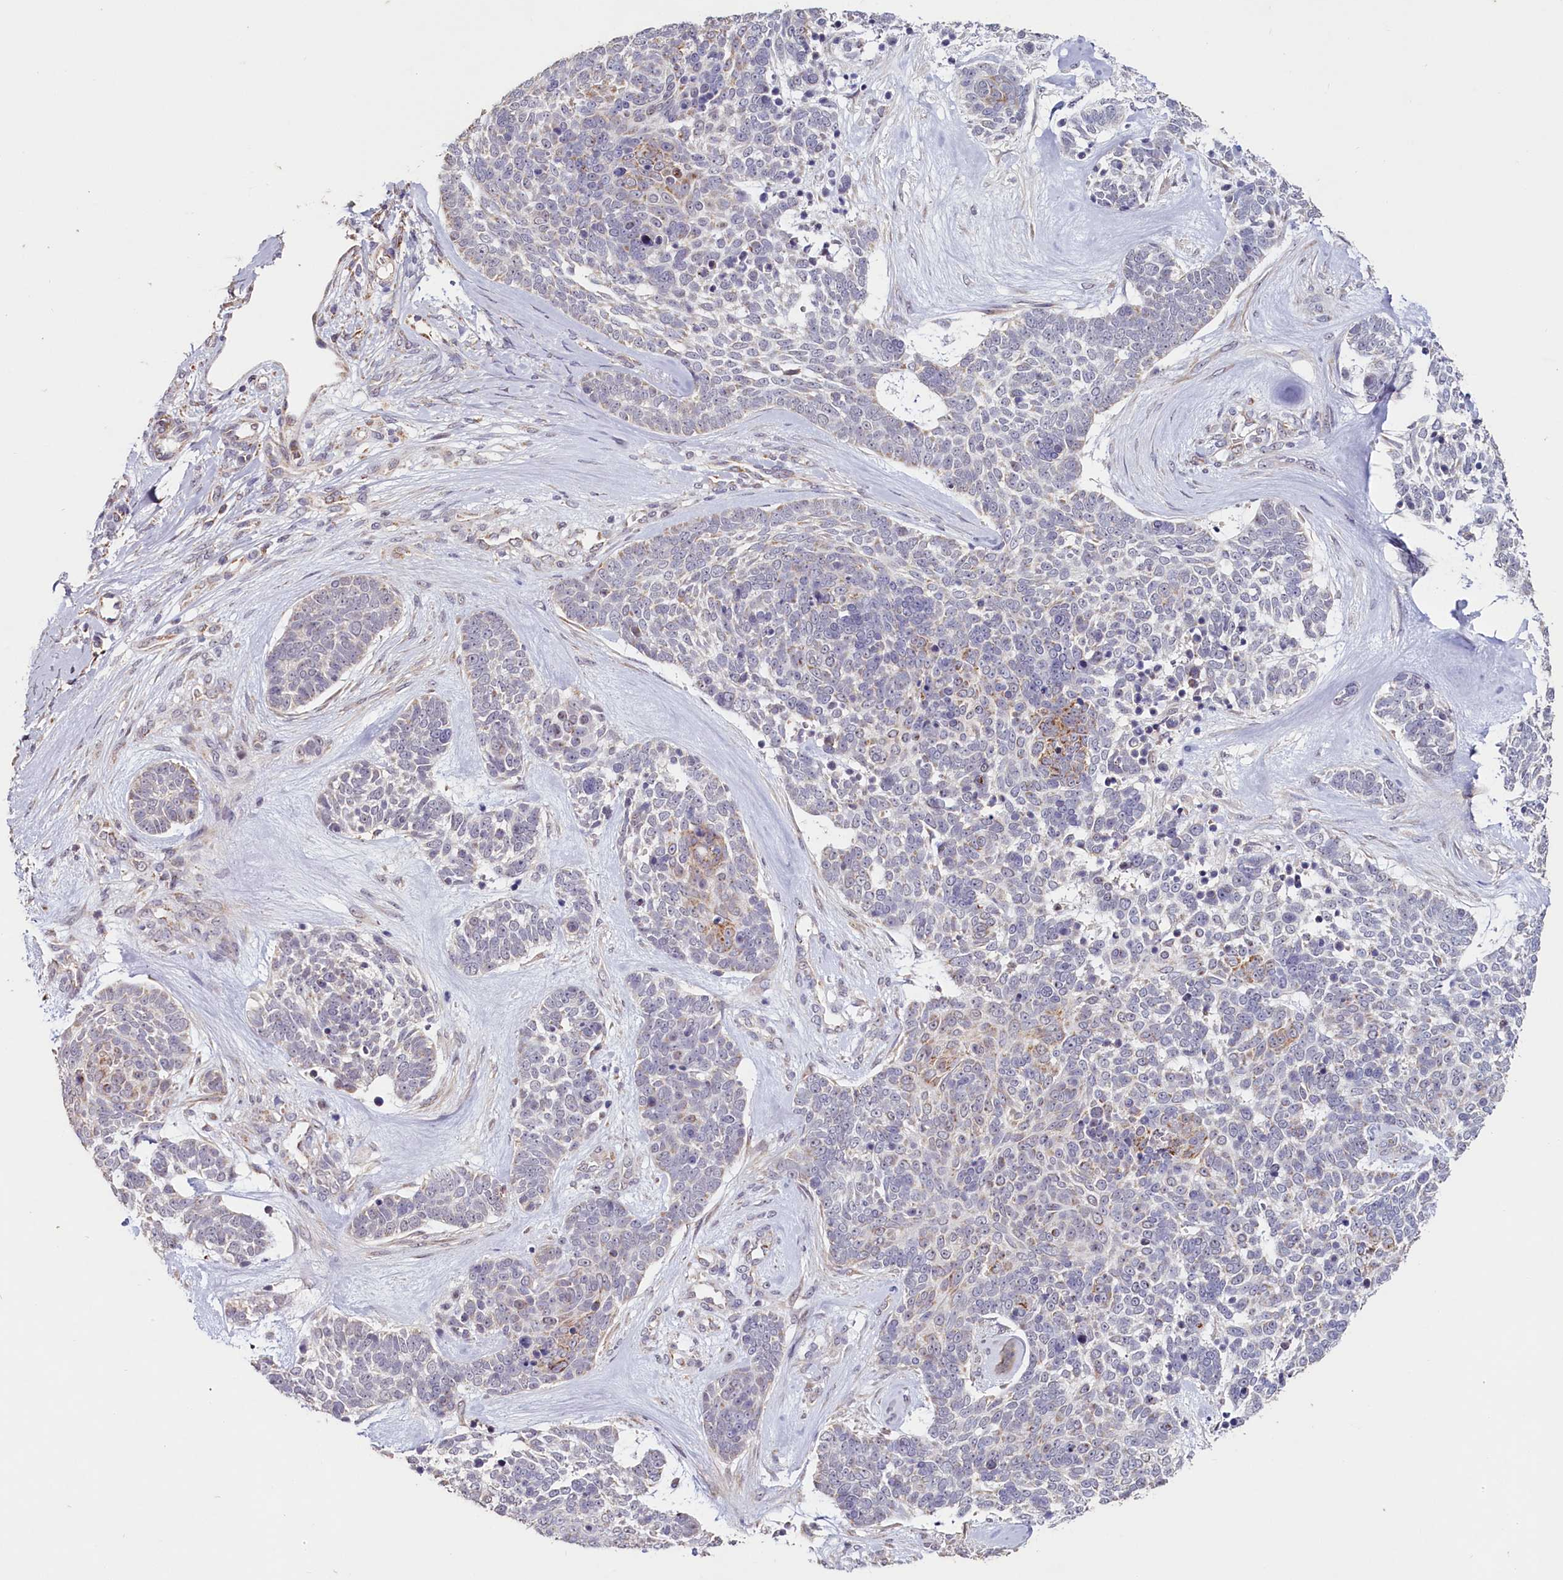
{"staining": {"intensity": "weak", "quantity": "<25%", "location": "cytoplasmic/membranous"}, "tissue": "skin cancer", "cell_type": "Tumor cells", "image_type": "cancer", "snomed": [{"axis": "morphology", "description": "Basal cell carcinoma"}, {"axis": "topography", "description": "Skin"}], "caption": "Tumor cells show no significant protein positivity in skin cancer (basal cell carcinoma).", "gene": "PDE6D", "patient": {"sex": "female", "age": 81}}